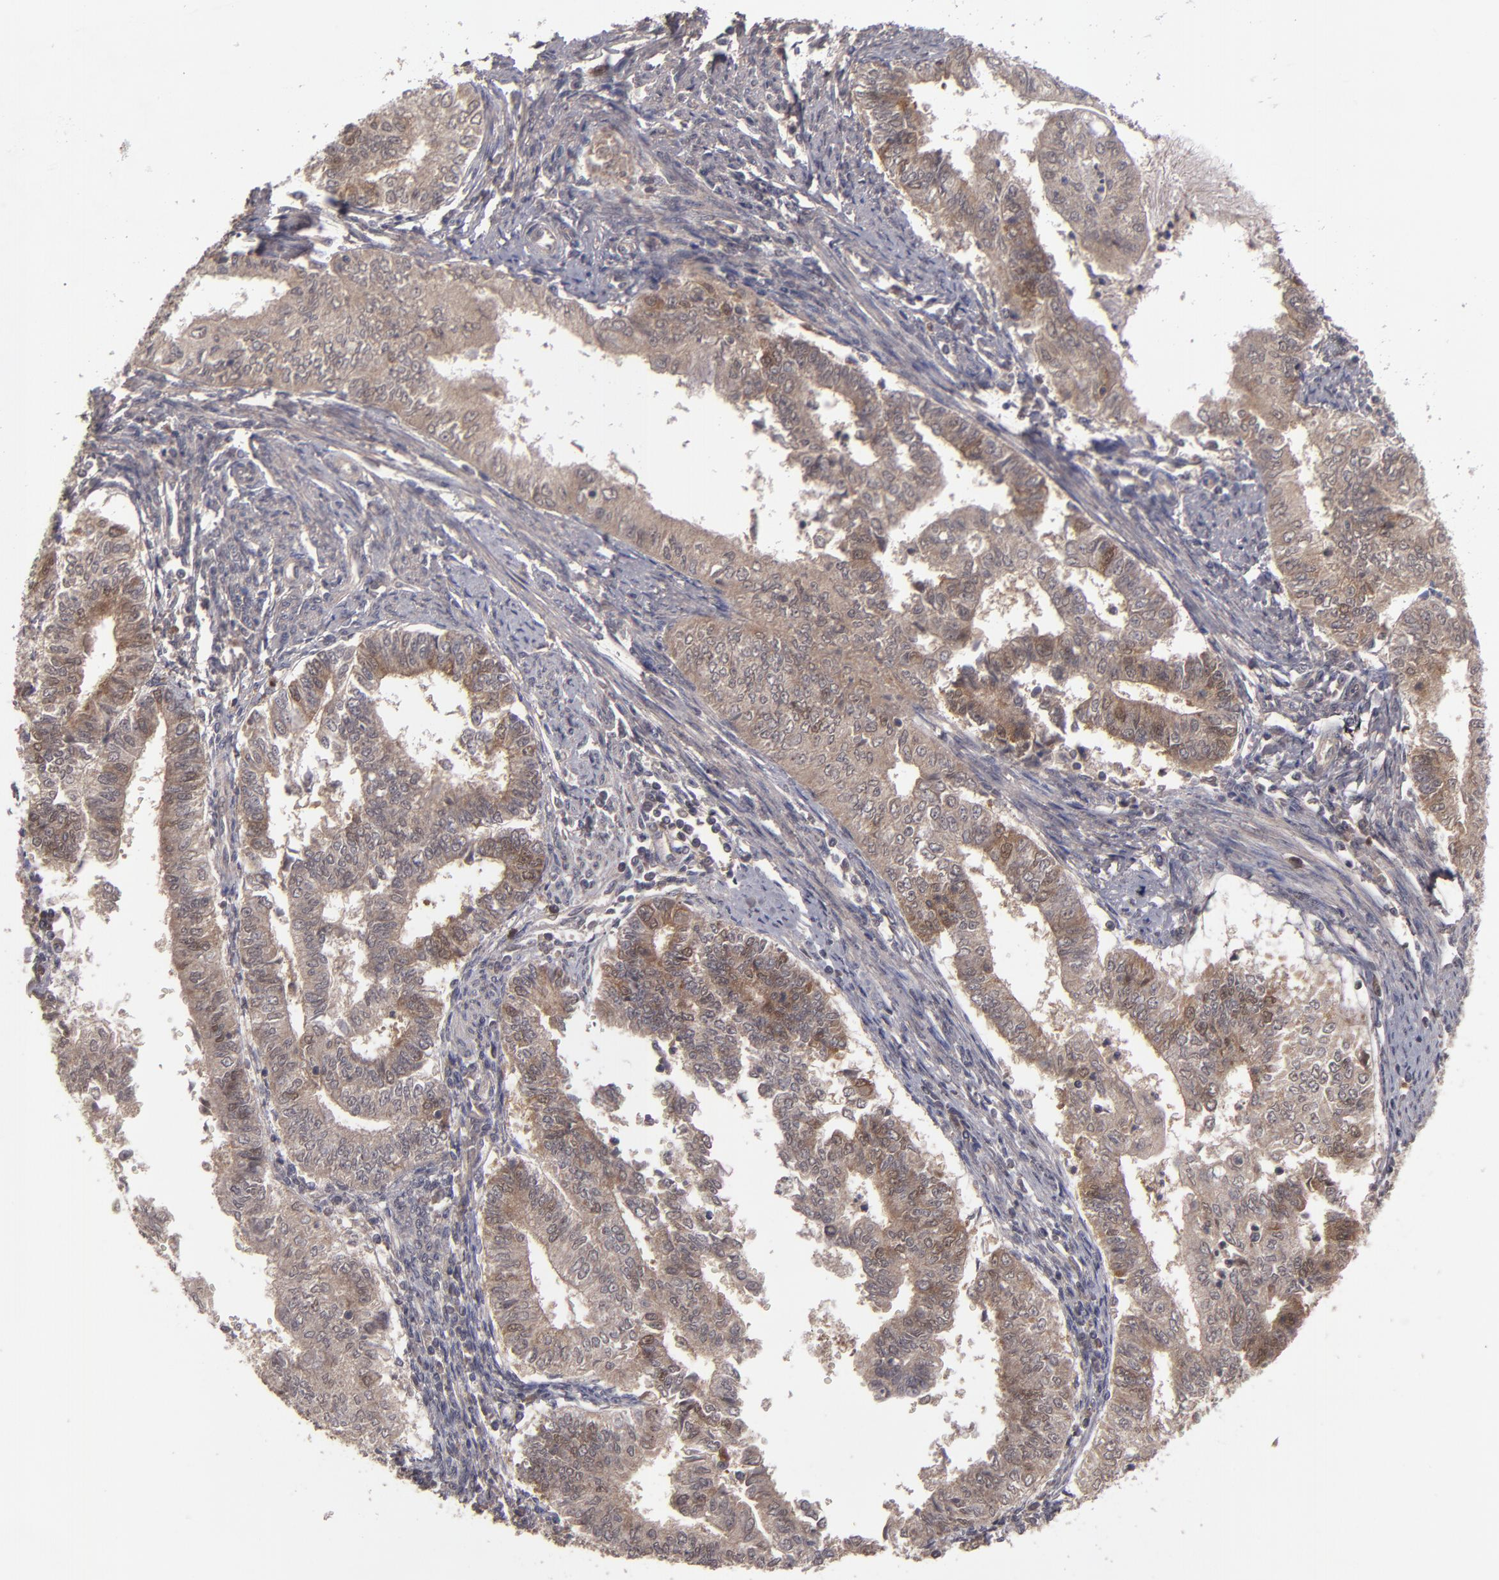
{"staining": {"intensity": "moderate", "quantity": ">75%", "location": "cytoplasmic/membranous"}, "tissue": "endometrial cancer", "cell_type": "Tumor cells", "image_type": "cancer", "snomed": [{"axis": "morphology", "description": "Adenocarcinoma, NOS"}, {"axis": "topography", "description": "Endometrium"}], "caption": "Immunohistochemistry of endometrial adenocarcinoma reveals medium levels of moderate cytoplasmic/membranous positivity in about >75% of tumor cells.", "gene": "TYMS", "patient": {"sex": "female", "age": 66}}